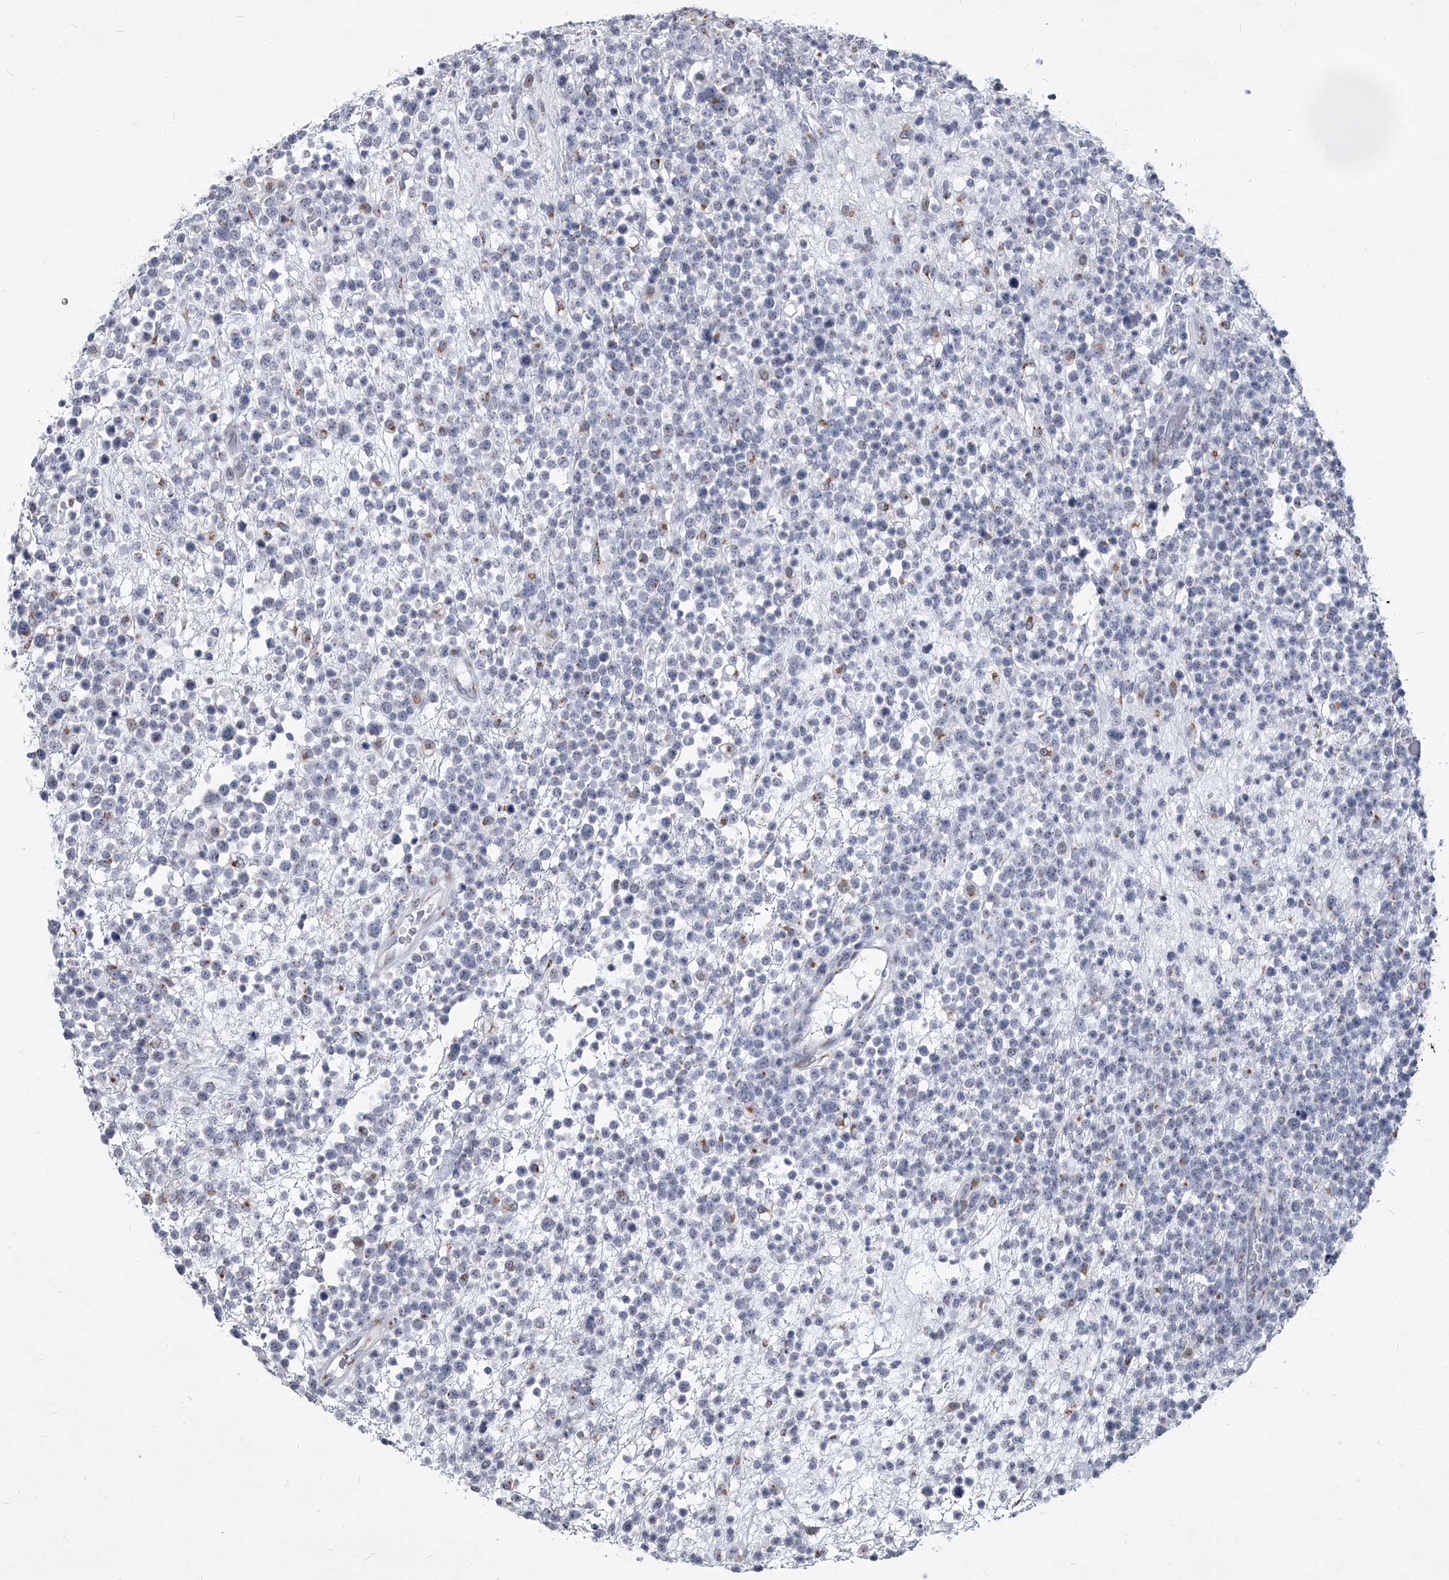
{"staining": {"intensity": "negative", "quantity": "none", "location": "none"}, "tissue": "lymphoma", "cell_type": "Tumor cells", "image_type": "cancer", "snomed": [{"axis": "morphology", "description": "Malignant lymphoma, non-Hodgkin's type, High grade"}, {"axis": "topography", "description": "Colon"}], "caption": "Immunohistochemistry micrograph of lymphoma stained for a protein (brown), which displays no expression in tumor cells.", "gene": "EVA1C", "patient": {"sex": "female", "age": 53}}